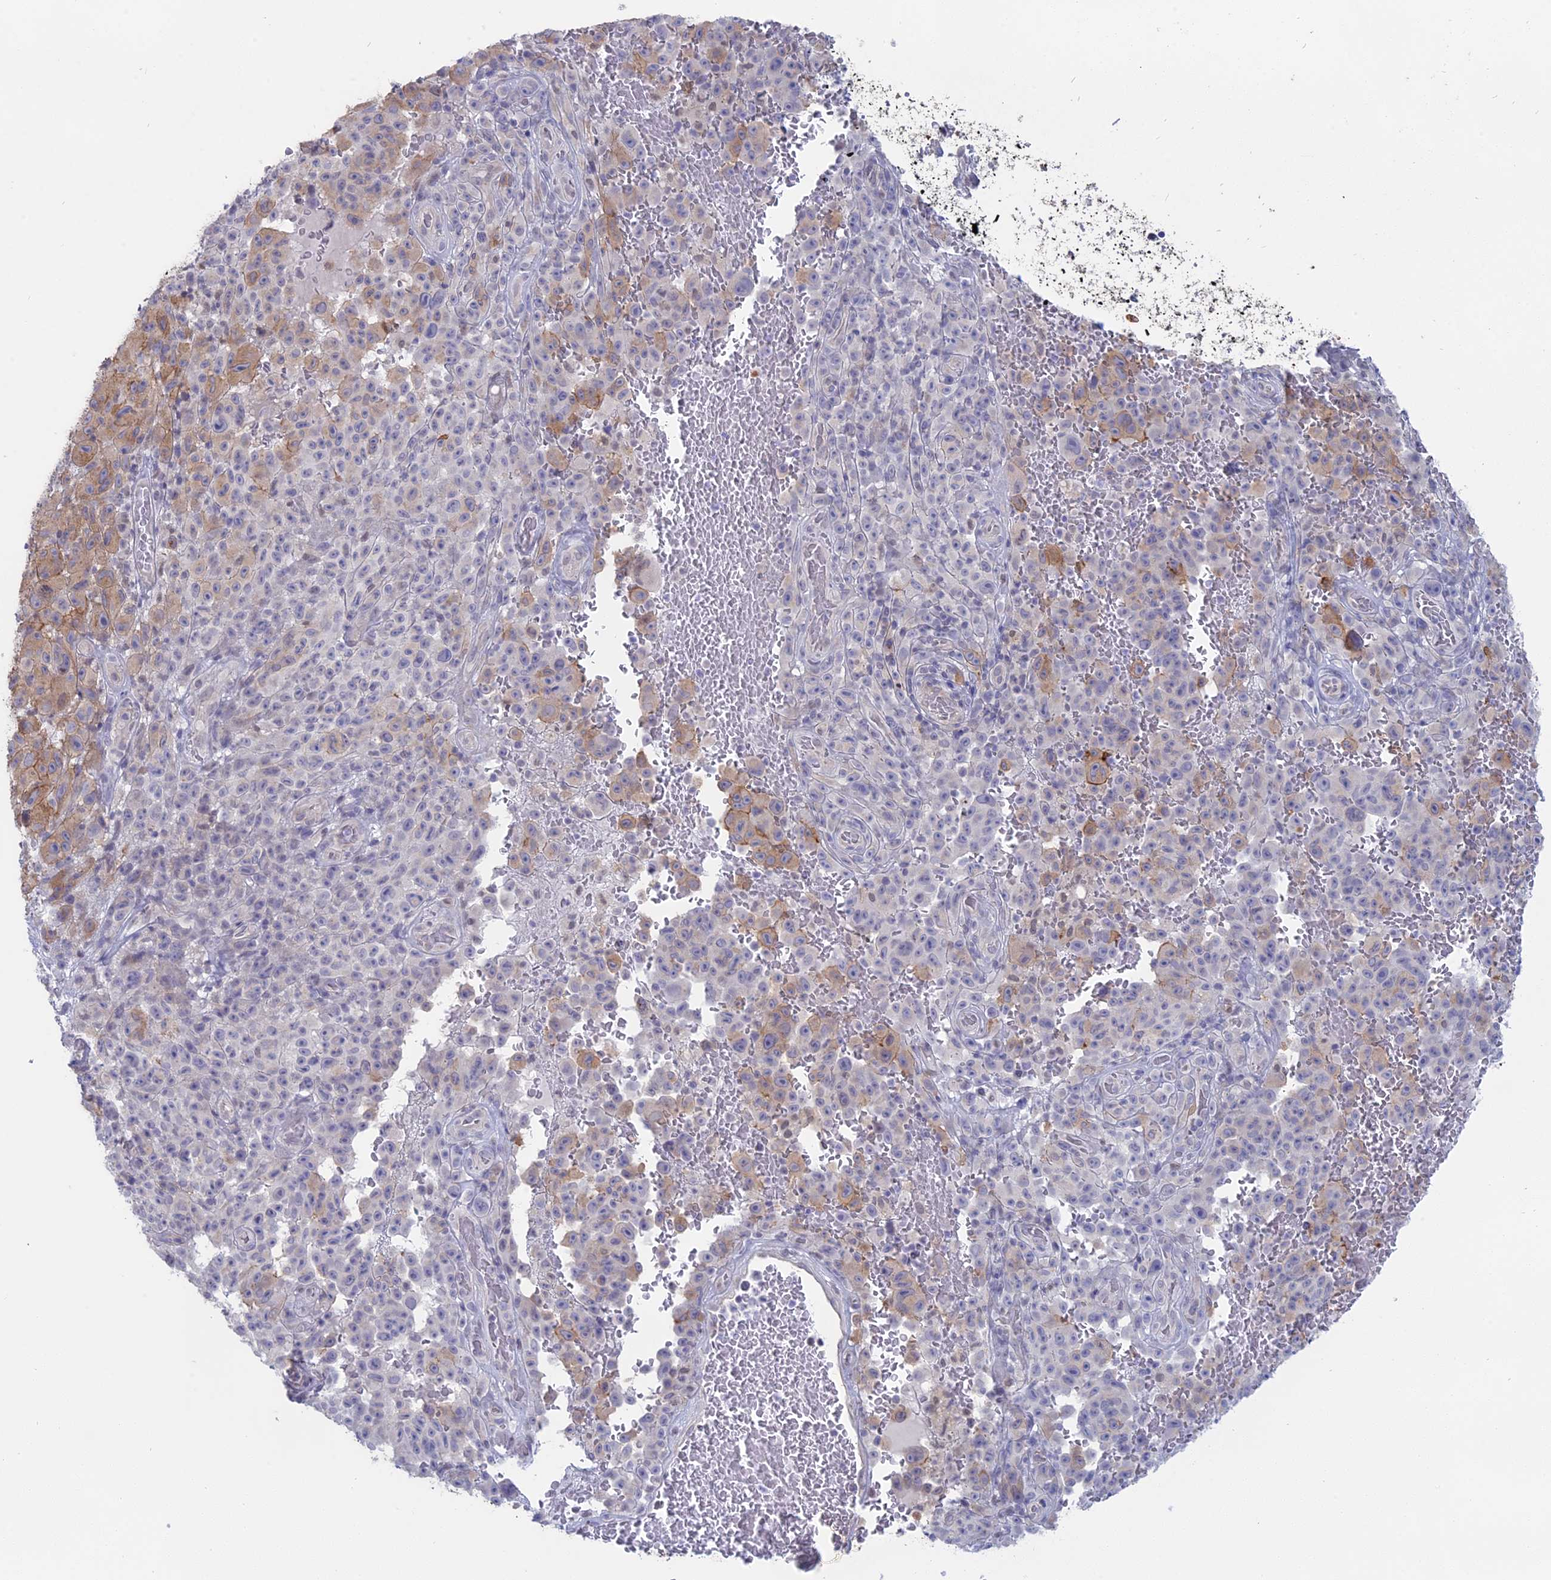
{"staining": {"intensity": "moderate", "quantity": "<25%", "location": "cytoplasmic/membranous"}, "tissue": "melanoma", "cell_type": "Tumor cells", "image_type": "cancer", "snomed": [{"axis": "morphology", "description": "Malignant melanoma, NOS"}, {"axis": "topography", "description": "Skin"}], "caption": "Immunohistochemical staining of human melanoma displays low levels of moderate cytoplasmic/membranous protein positivity in approximately <25% of tumor cells.", "gene": "MYO5B", "patient": {"sex": "female", "age": 82}}